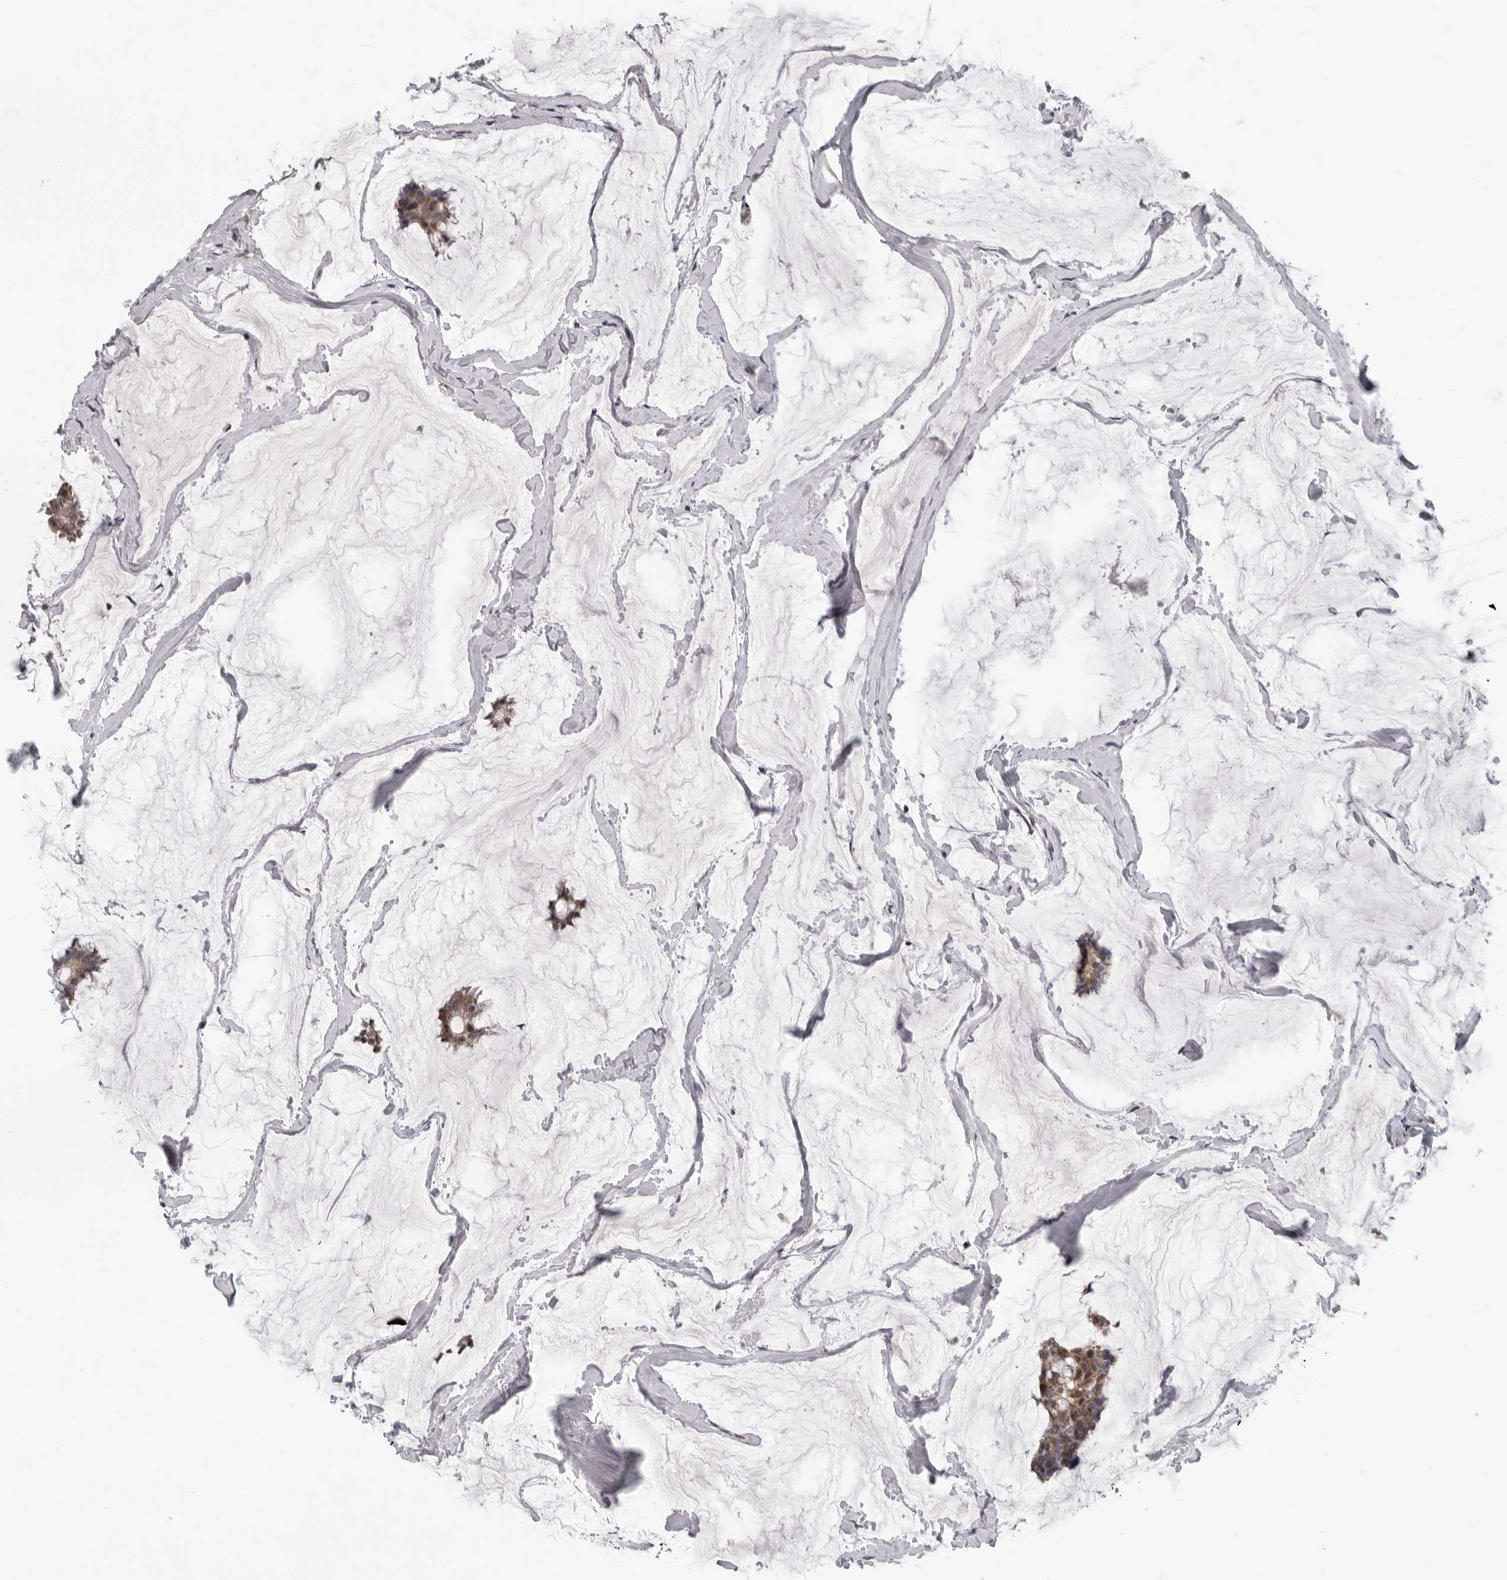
{"staining": {"intensity": "weak", "quantity": "25%-75%", "location": "cytoplasmic/membranous"}, "tissue": "breast cancer", "cell_type": "Tumor cells", "image_type": "cancer", "snomed": [{"axis": "morphology", "description": "Duct carcinoma"}, {"axis": "topography", "description": "Breast"}], "caption": "High-power microscopy captured an immunohistochemistry micrograph of breast invasive ductal carcinoma, revealing weak cytoplasmic/membranous expression in about 25%-75% of tumor cells. Nuclei are stained in blue.", "gene": "RALGPS2", "patient": {"sex": "female", "age": 93}}